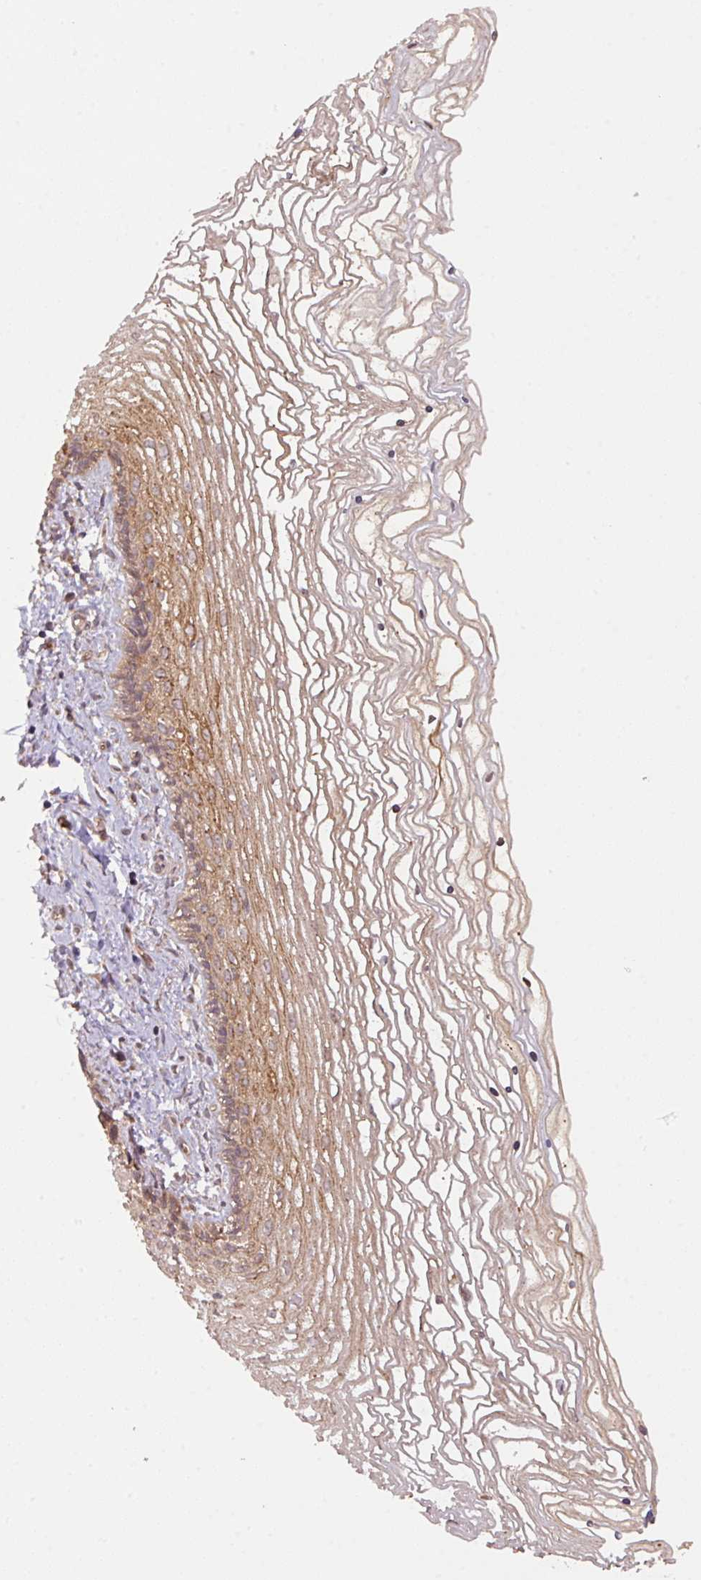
{"staining": {"intensity": "weak", "quantity": "25%-75%", "location": "cytoplasmic/membranous"}, "tissue": "cervix", "cell_type": "Glandular cells", "image_type": "normal", "snomed": [{"axis": "morphology", "description": "Normal tissue, NOS"}, {"axis": "topography", "description": "Cervix"}], "caption": "DAB immunohistochemical staining of unremarkable human cervix reveals weak cytoplasmic/membranous protein positivity in approximately 25%-75% of glandular cells.", "gene": "CYFIP2", "patient": {"sex": "female", "age": 47}}